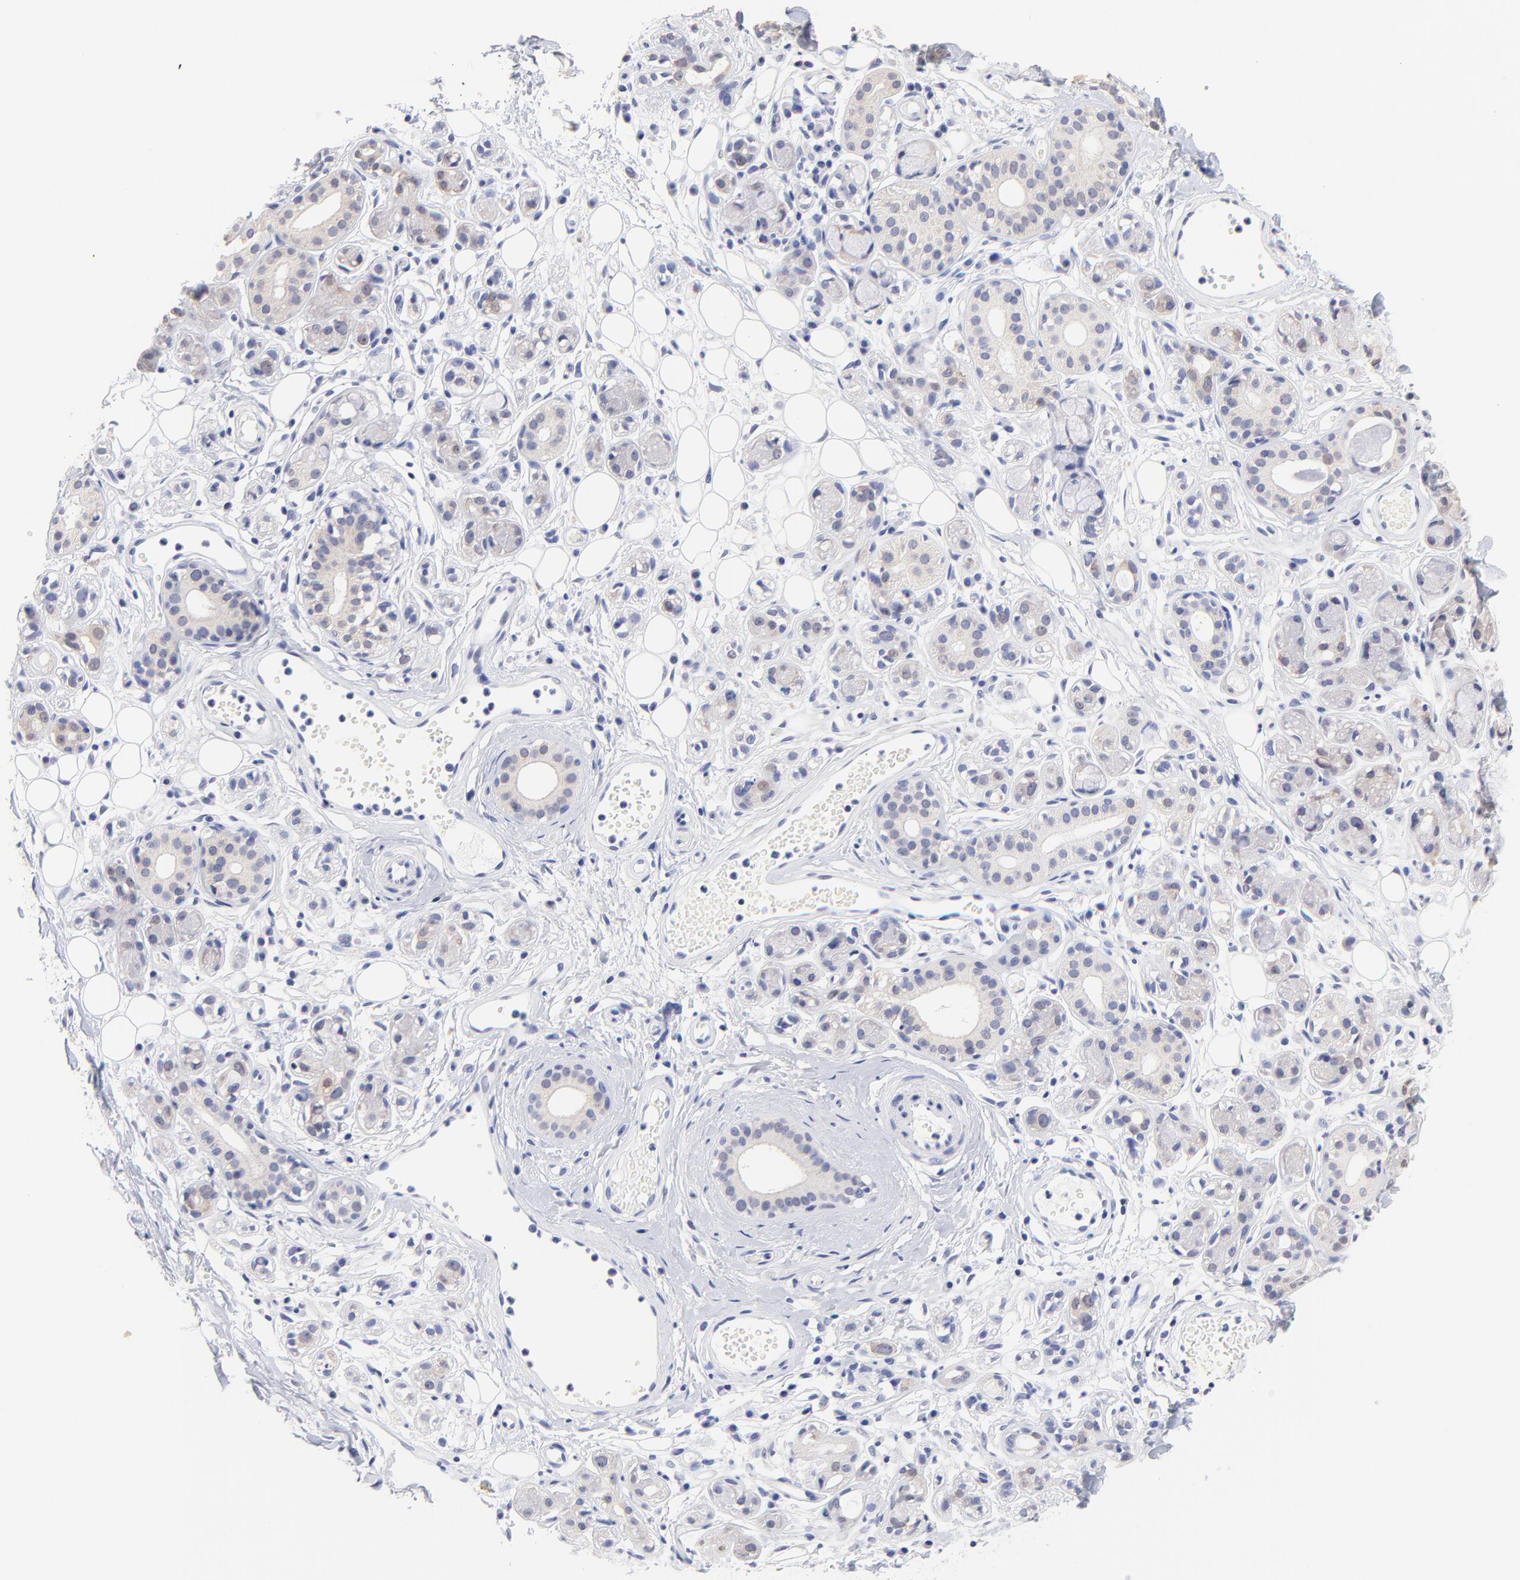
{"staining": {"intensity": "weak", "quantity": "25%-75%", "location": "cytoplasmic/membranous"}, "tissue": "salivary gland", "cell_type": "Glandular cells", "image_type": "normal", "snomed": [{"axis": "morphology", "description": "Normal tissue, NOS"}, {"axis": "topography", "description": "Salivary gland"}], "caption": "Immunohistochemical staining of unremarkable salivary gland demonstrates low levels of weak cytoplasmic/membranous staining in approximately 25%-75% of glandular cells.", "gene": "CFAP57", "patient": {"sex": "male", "age": 54}}